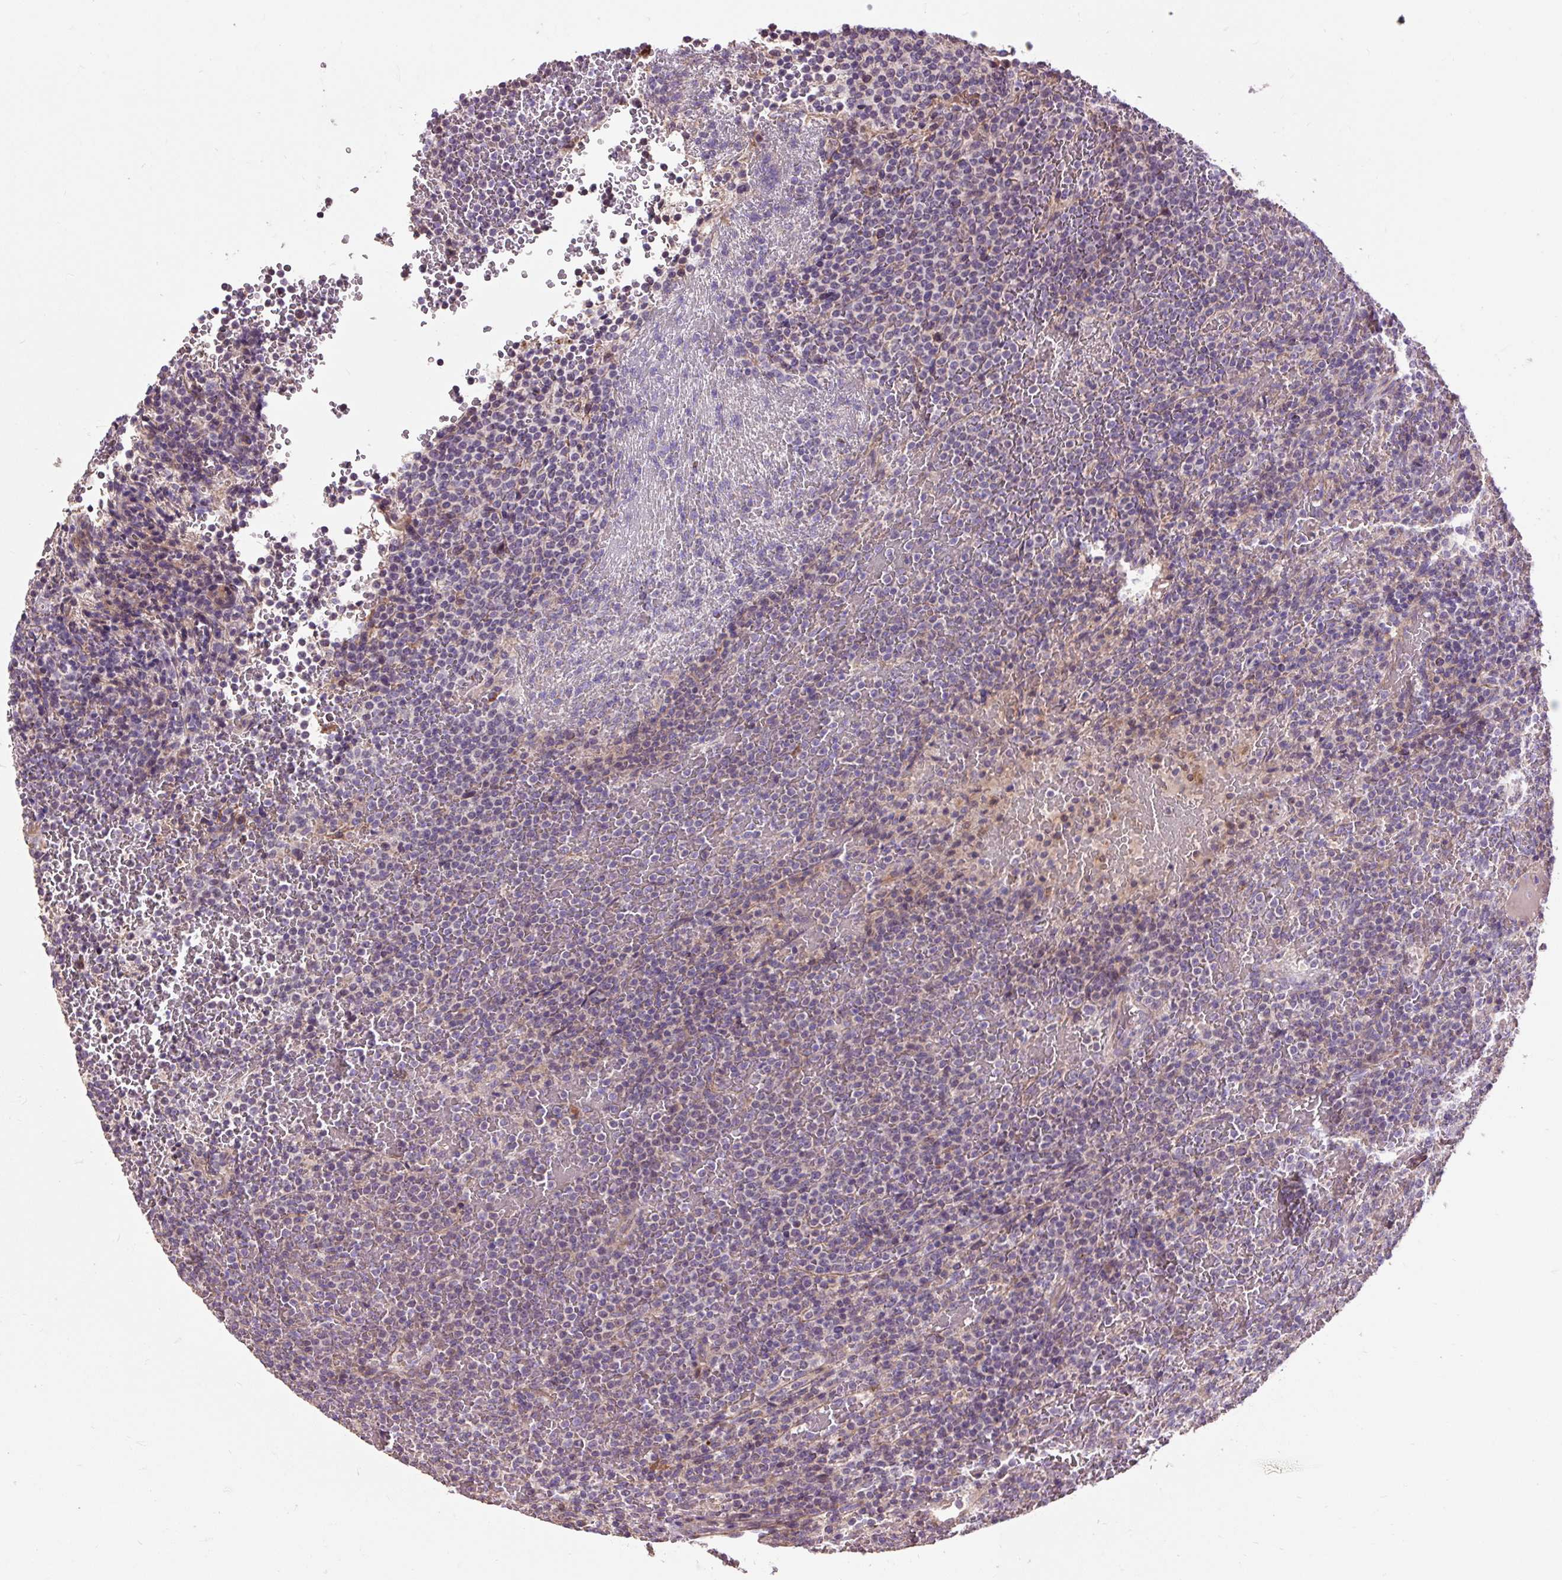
{"staining": {"intensity": "negative", "quantity": "none", "location": "none"}, "tissue": "lymphoma", "cell_type": "Tumor cells", "image_type": "cancer", "snomed": [{"axis": "morphology", "description": "Malignant lymphoma, non-Hodgkin's type, Low grade"}, {"axis": "topography", "description": "Spleen"}], "caption": "Histopathology image shows no protein staining in tumor cells of low-grade malignant lymphoma, non-Hodgkin's type tissue.", "gene": "PRIMPOL", "patient": {"sex": "male", "age": 60}}